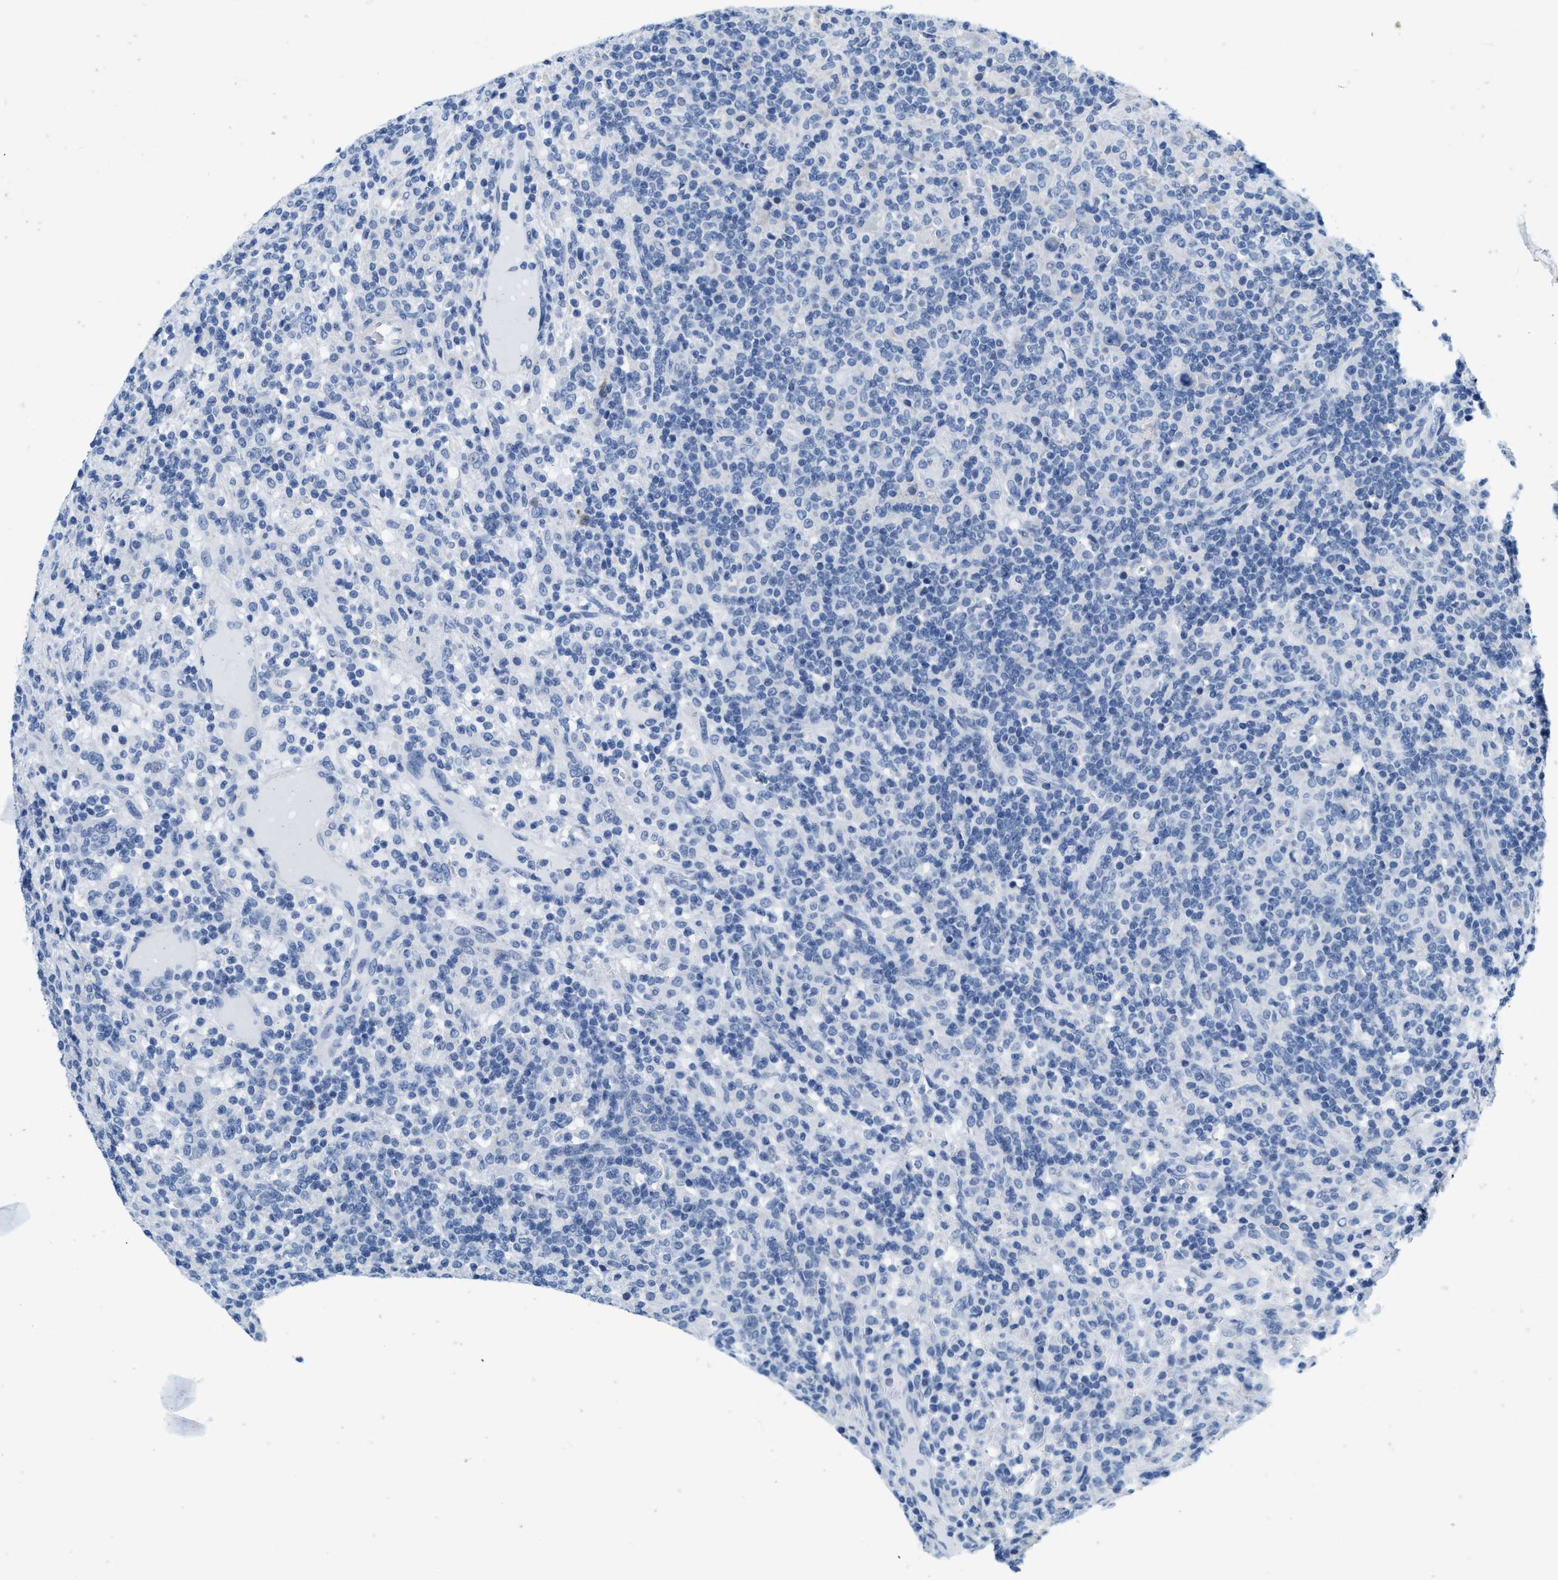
{"staining": {"intensity": "negative", "quantity": "none", "location": "none"}, "tissue": "lymphoma", "cell_type": "Tumor cells", "image_type": "cancer", "snomed": [{"axis": "morphology", "description": "Hodgkin's disease, NOS"}, {"axis": "topography", "description": "Lymph node"}], "caption": "Lymphoma was stained to show a protein in brown. There is no significant positivity in tumor cells. (Stains: DAB (3,3'-diaminobenzidine) IHC with hematoxylin counter stain, Microscopy: brightfield microscopy at high magnification).", "gene": "ABCB11", "patient": {"sex": "male", "age": 70}}